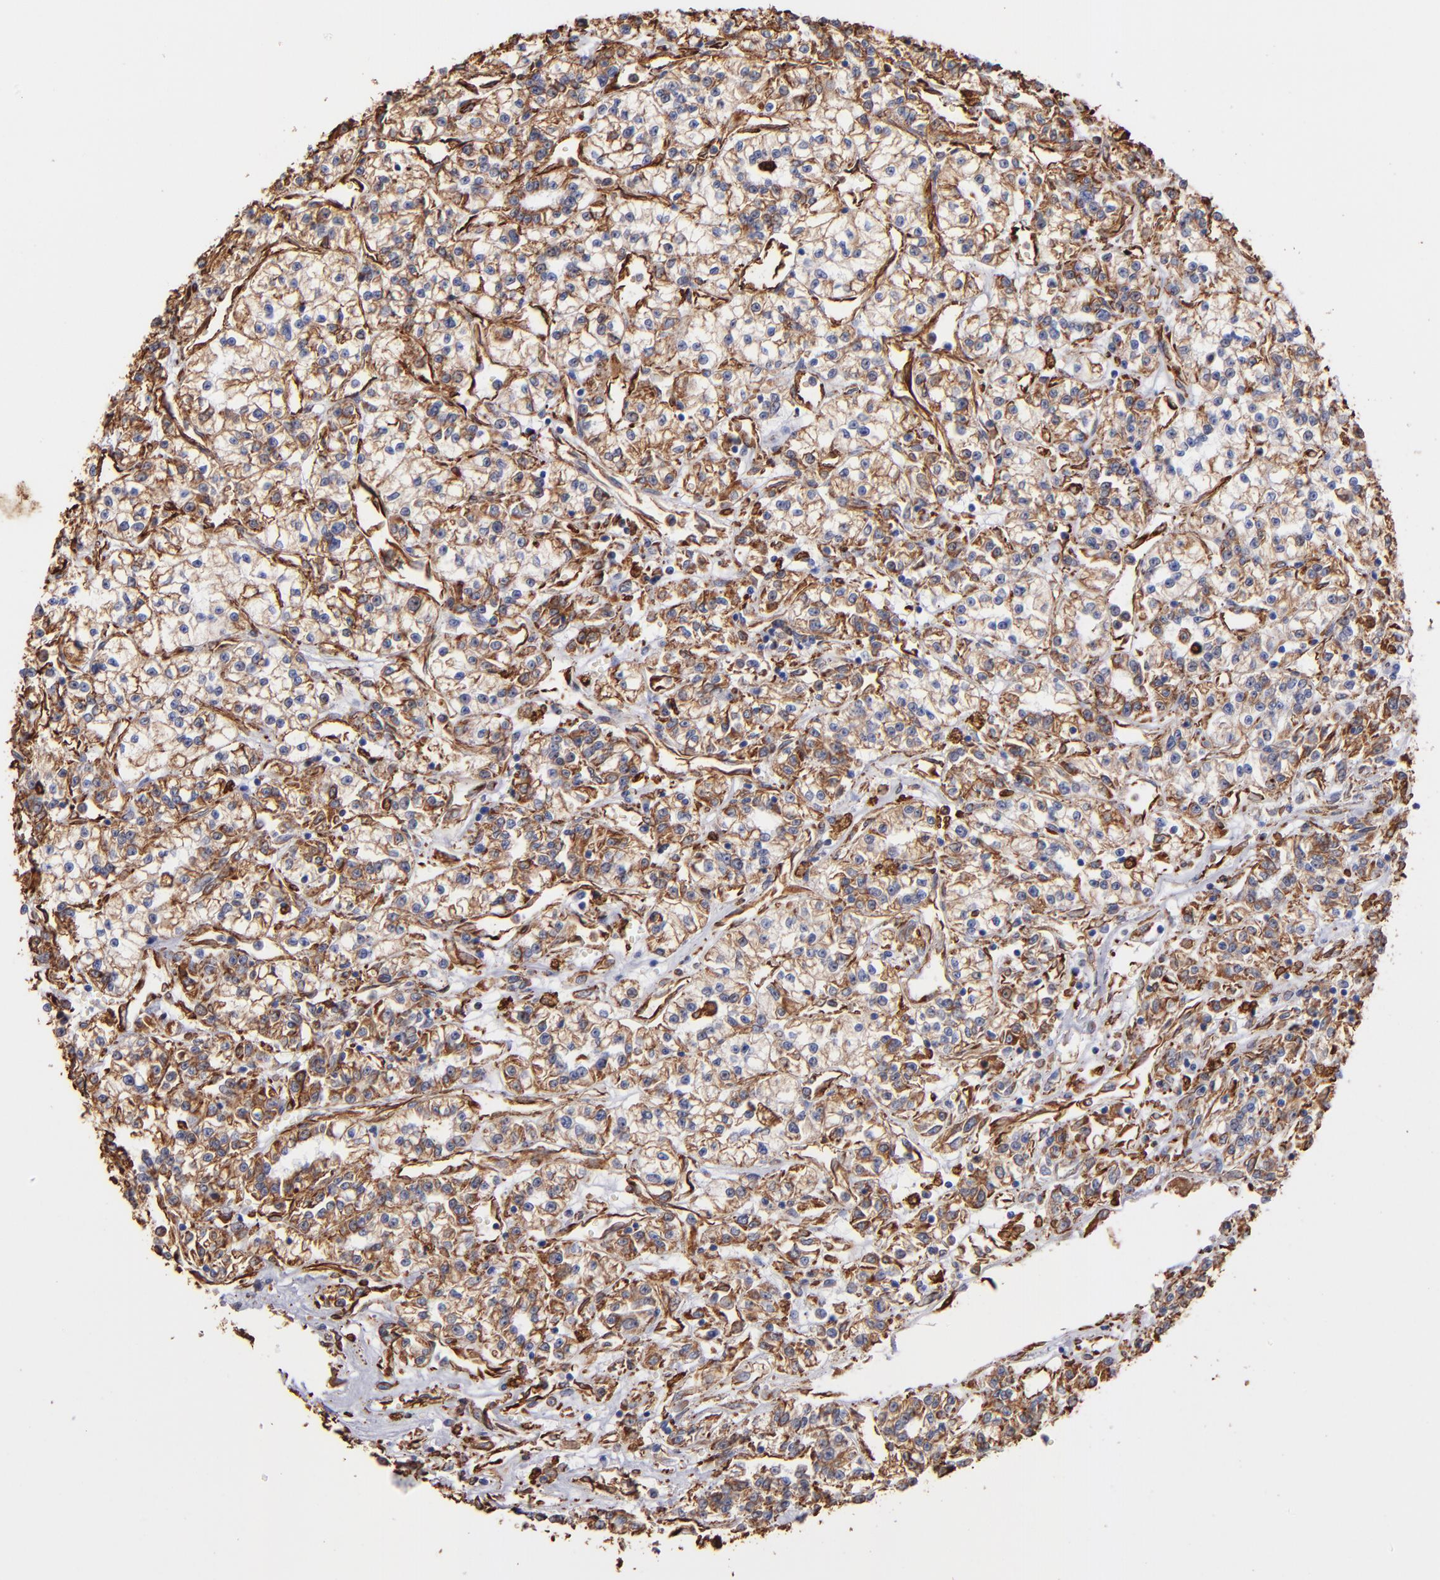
{"staining": {"intensity": "strong", "quantity": "25%-75%", "location": "cytoplasmic/membranous"}, "tissue": "renal cancer", "cell_type": "Tumor cells", "image_type": "cancer", "snomed": [{"axis": "morphology", "description": "Adenocarcinoma, NOS"}, {"axis": "topography", "description": "Kidney"}], "caption": "Immunohistochemical staining of renal adenocarcinoma demonstrates high levels of strong cytoplasmic/membranous staining in about 25%-75% of tumor cells. (DAB (3,3'-diaminobenzidine) = brown stain, brightfield microscopy at high magnification).", "gene": "VIM", "patient": {"sex": "female", "age": 76}}